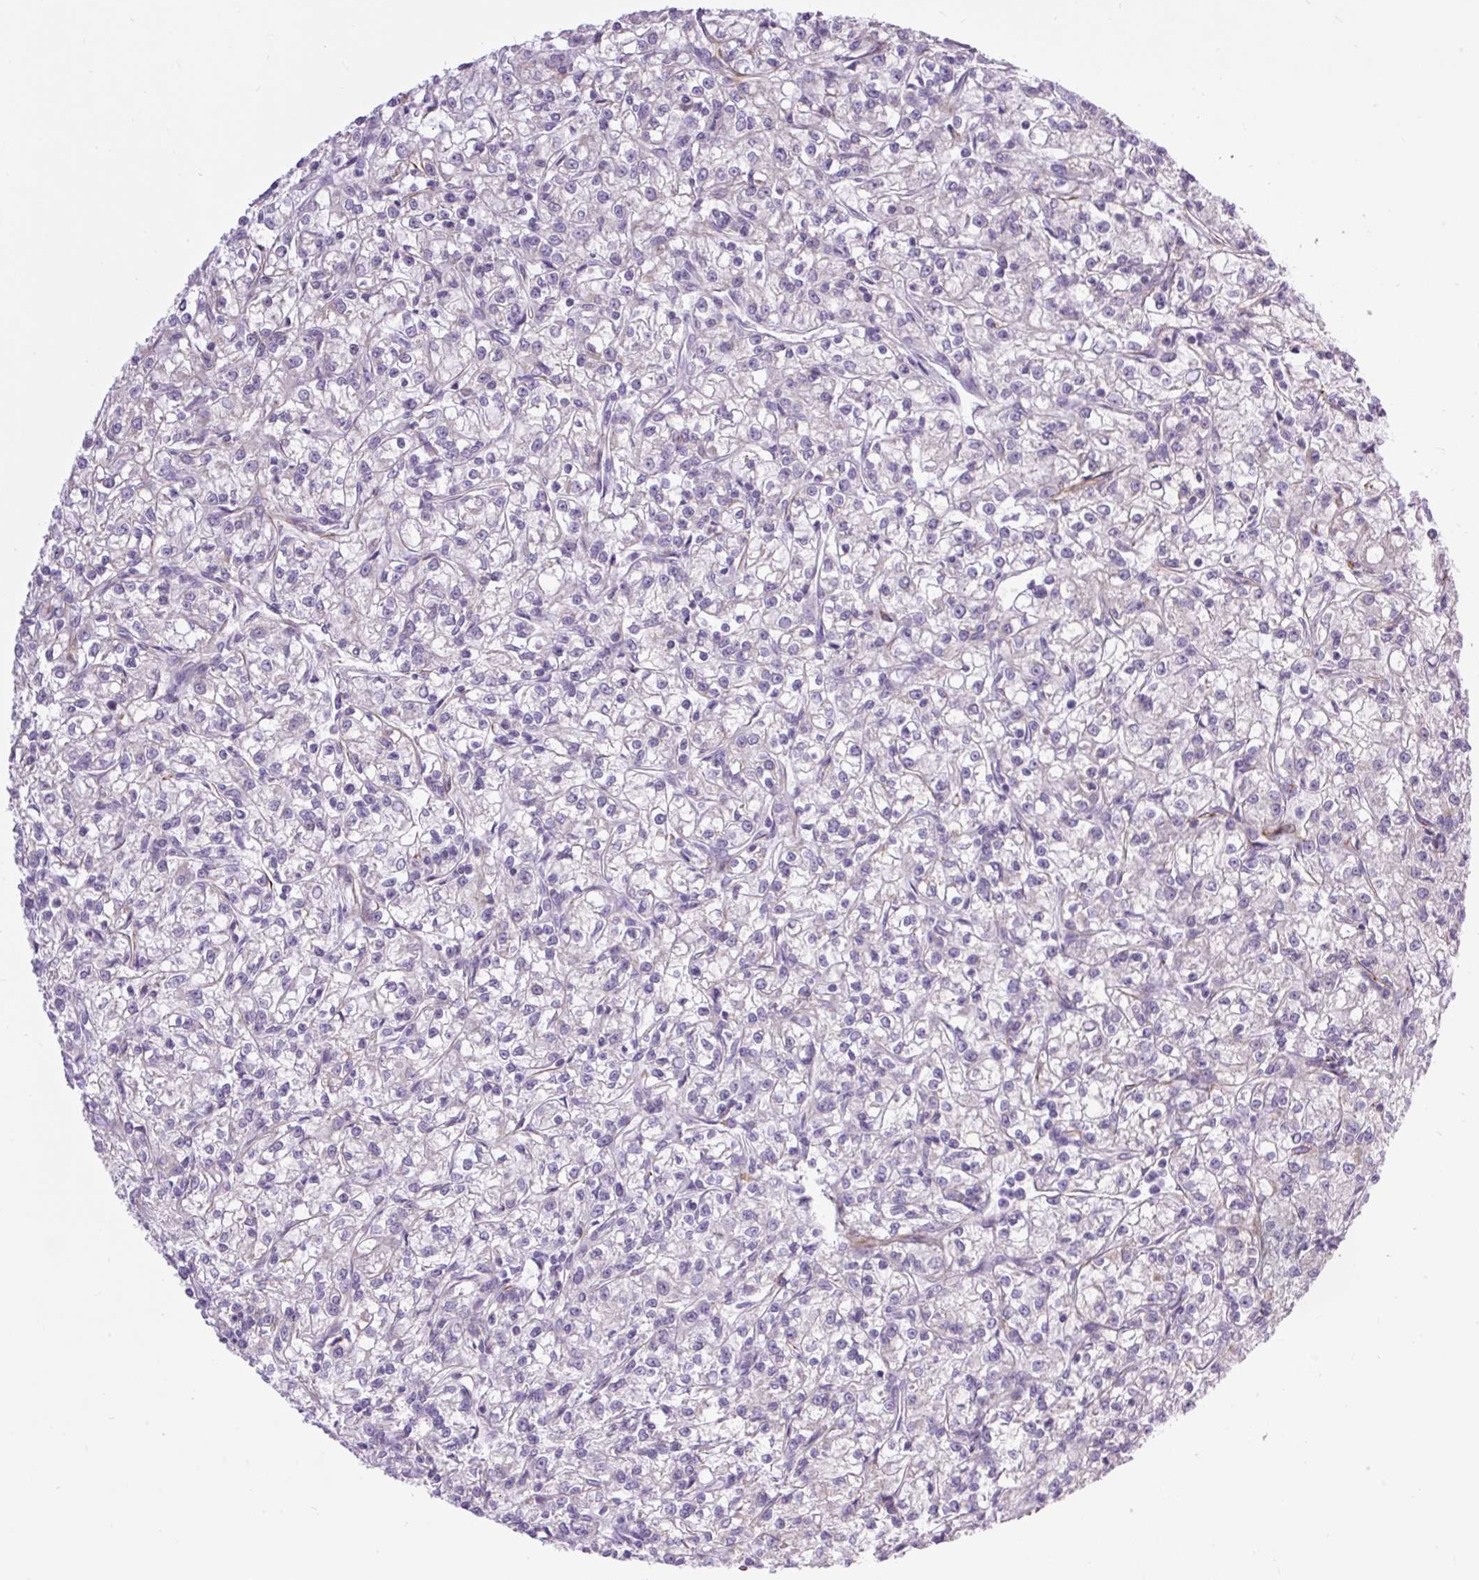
{"staining": {"intensity": "weak", "quantity": "<25%", "location": "cytoplasmic/membranous"}, "tissue": "renal cancer", "cell_type": "Tumor cells", "image_type": "cancer", "snomed": [{"axis": "morphology", "description": "Adenocarcinoma, NOS"}, {"axis": "topography", "description": "Kidney"}], "caption": "Renal adenocarcinoma was stained to show a protein in brown. There is no significant positivity in tumor cells.", "gene": "RNASE10", "patient": {"sex": "female", "age": 59}}